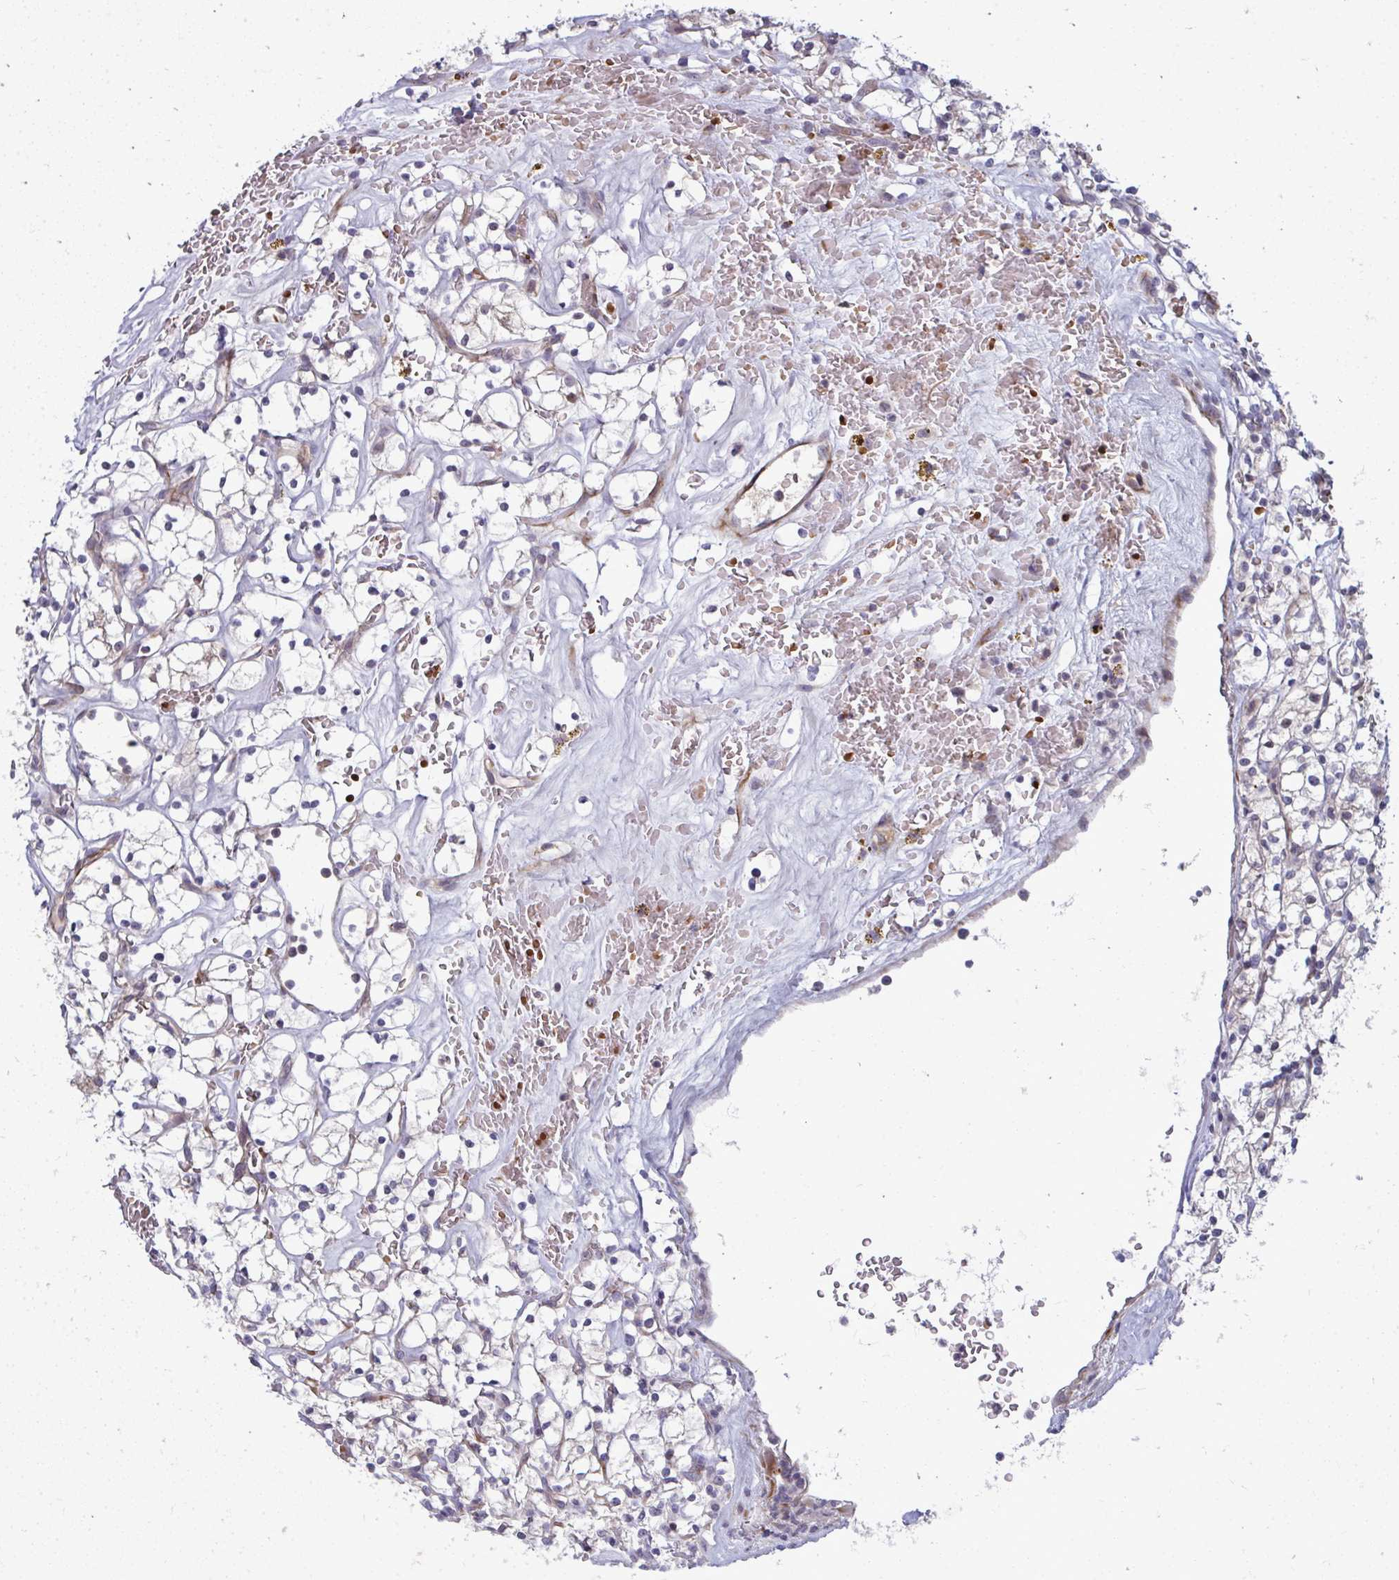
{"staining": {"intensity": "negative", "quantity": "none", "location": "none"}, "tissue": "renal cancer", "cell_type": "Tumor cells", "image_type": "cancer", "snomed": [{"axis": "morphology", "description": "Adenocarcinoma, NOS"}, {"axis": "topography", "description": "Kidney"}], "caption": "This is a histopathology image of immunohistochemistry (IHC) staining of renal adenocarcinoma, which shows no expression in tumor cells.", "gene": "SLC14A1", "patient": {"sex": "female", "age": 64}}